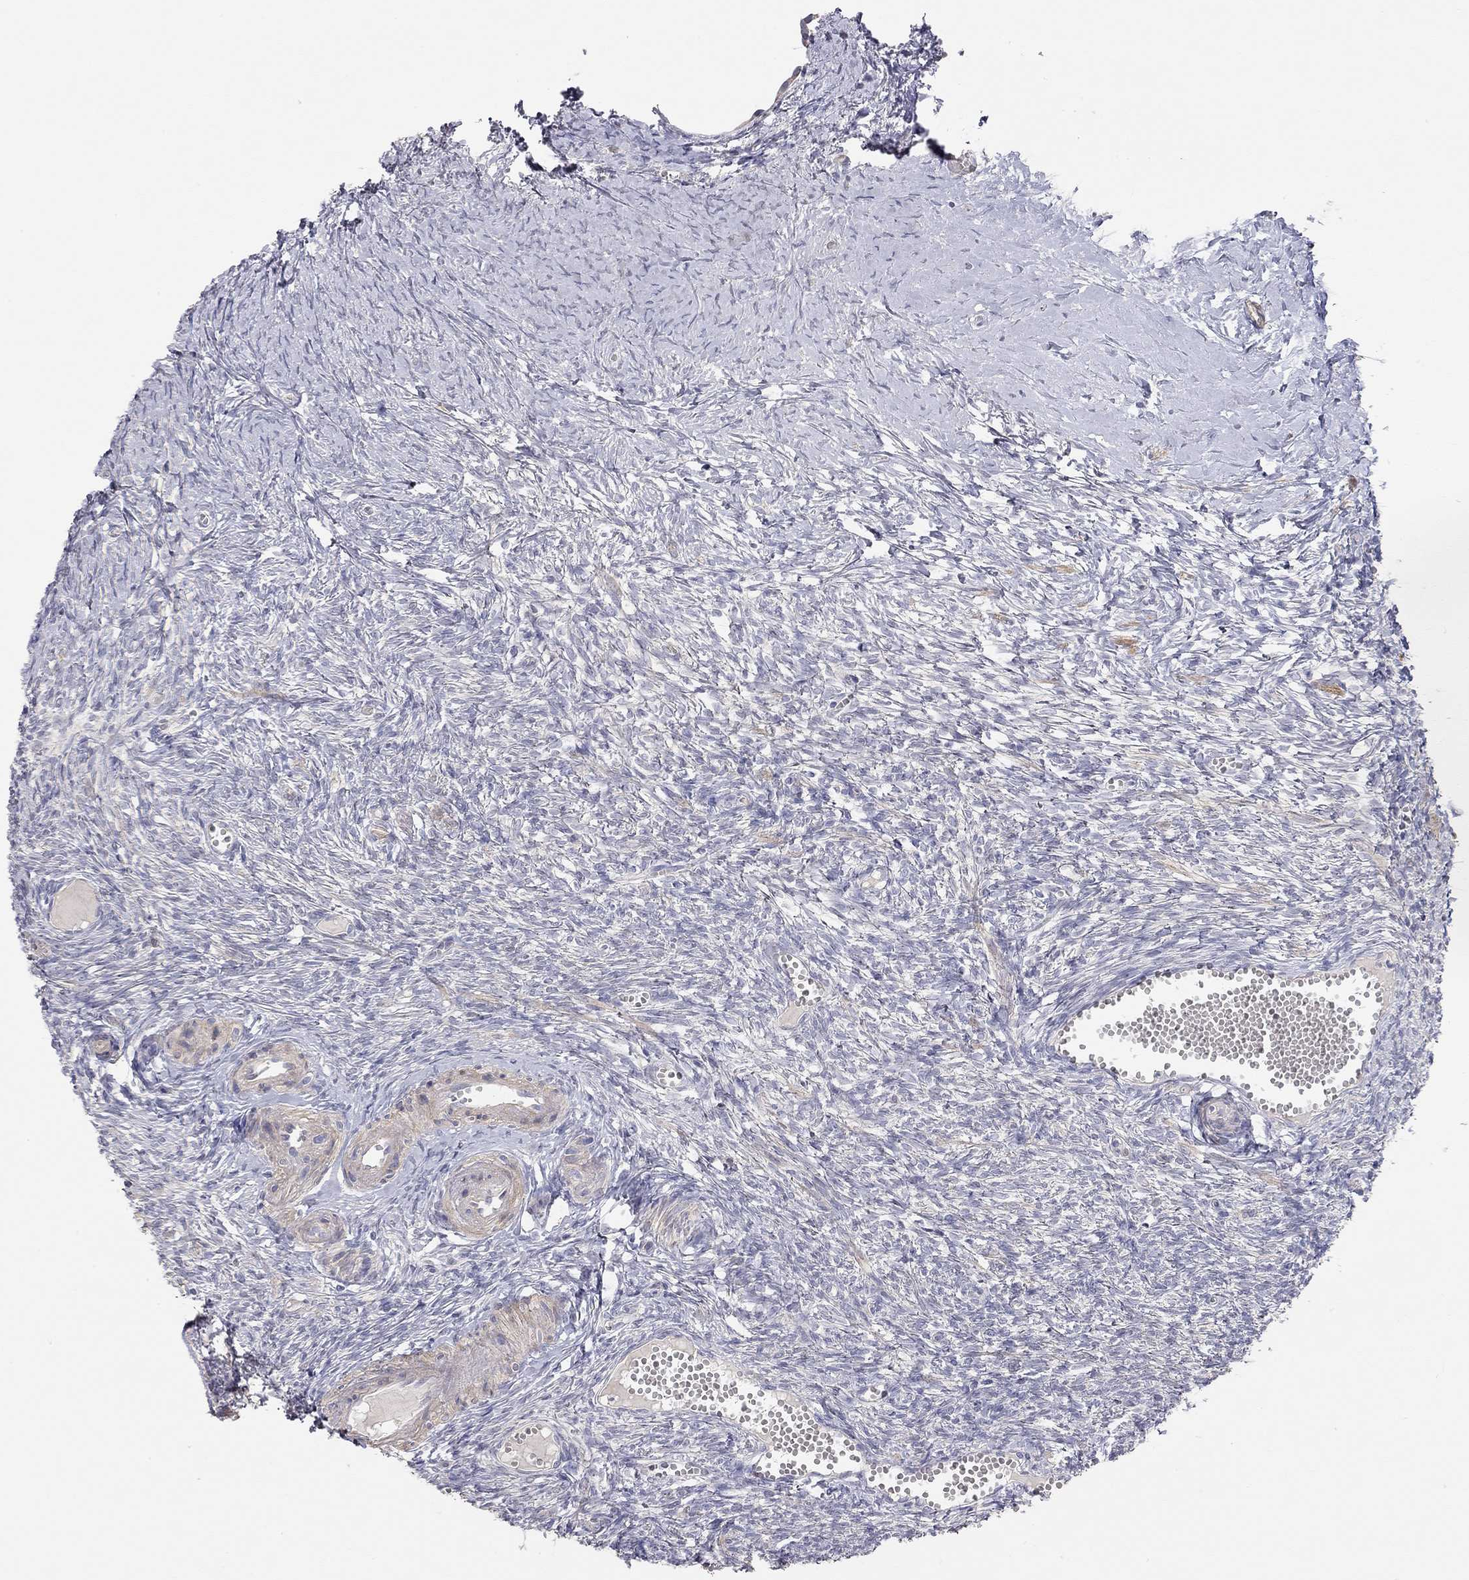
{"staining": {"intensity": "negative", "quantity": "none", "location": "none"}, "tissue": "ovary", "cell_type": "Follicle cells", "image_type": "normal", "snomed": [{"axis": "morphology", "description": "Normal tissue, NOS"}, {"axis": "topography", "description": "Ovary"}], "caption": "A high-resolution histopathology image shows IHC staining of benign ovary, which displays no significant positivity in follicle cells. The staining was performed using DAB to visualize the protein expression in brown, while the nuclei were stained in blue with hematoxylin (Magnification: 20x).", "gene": "PAPSS2", "patient": {"sex": "female", "age": 43}}